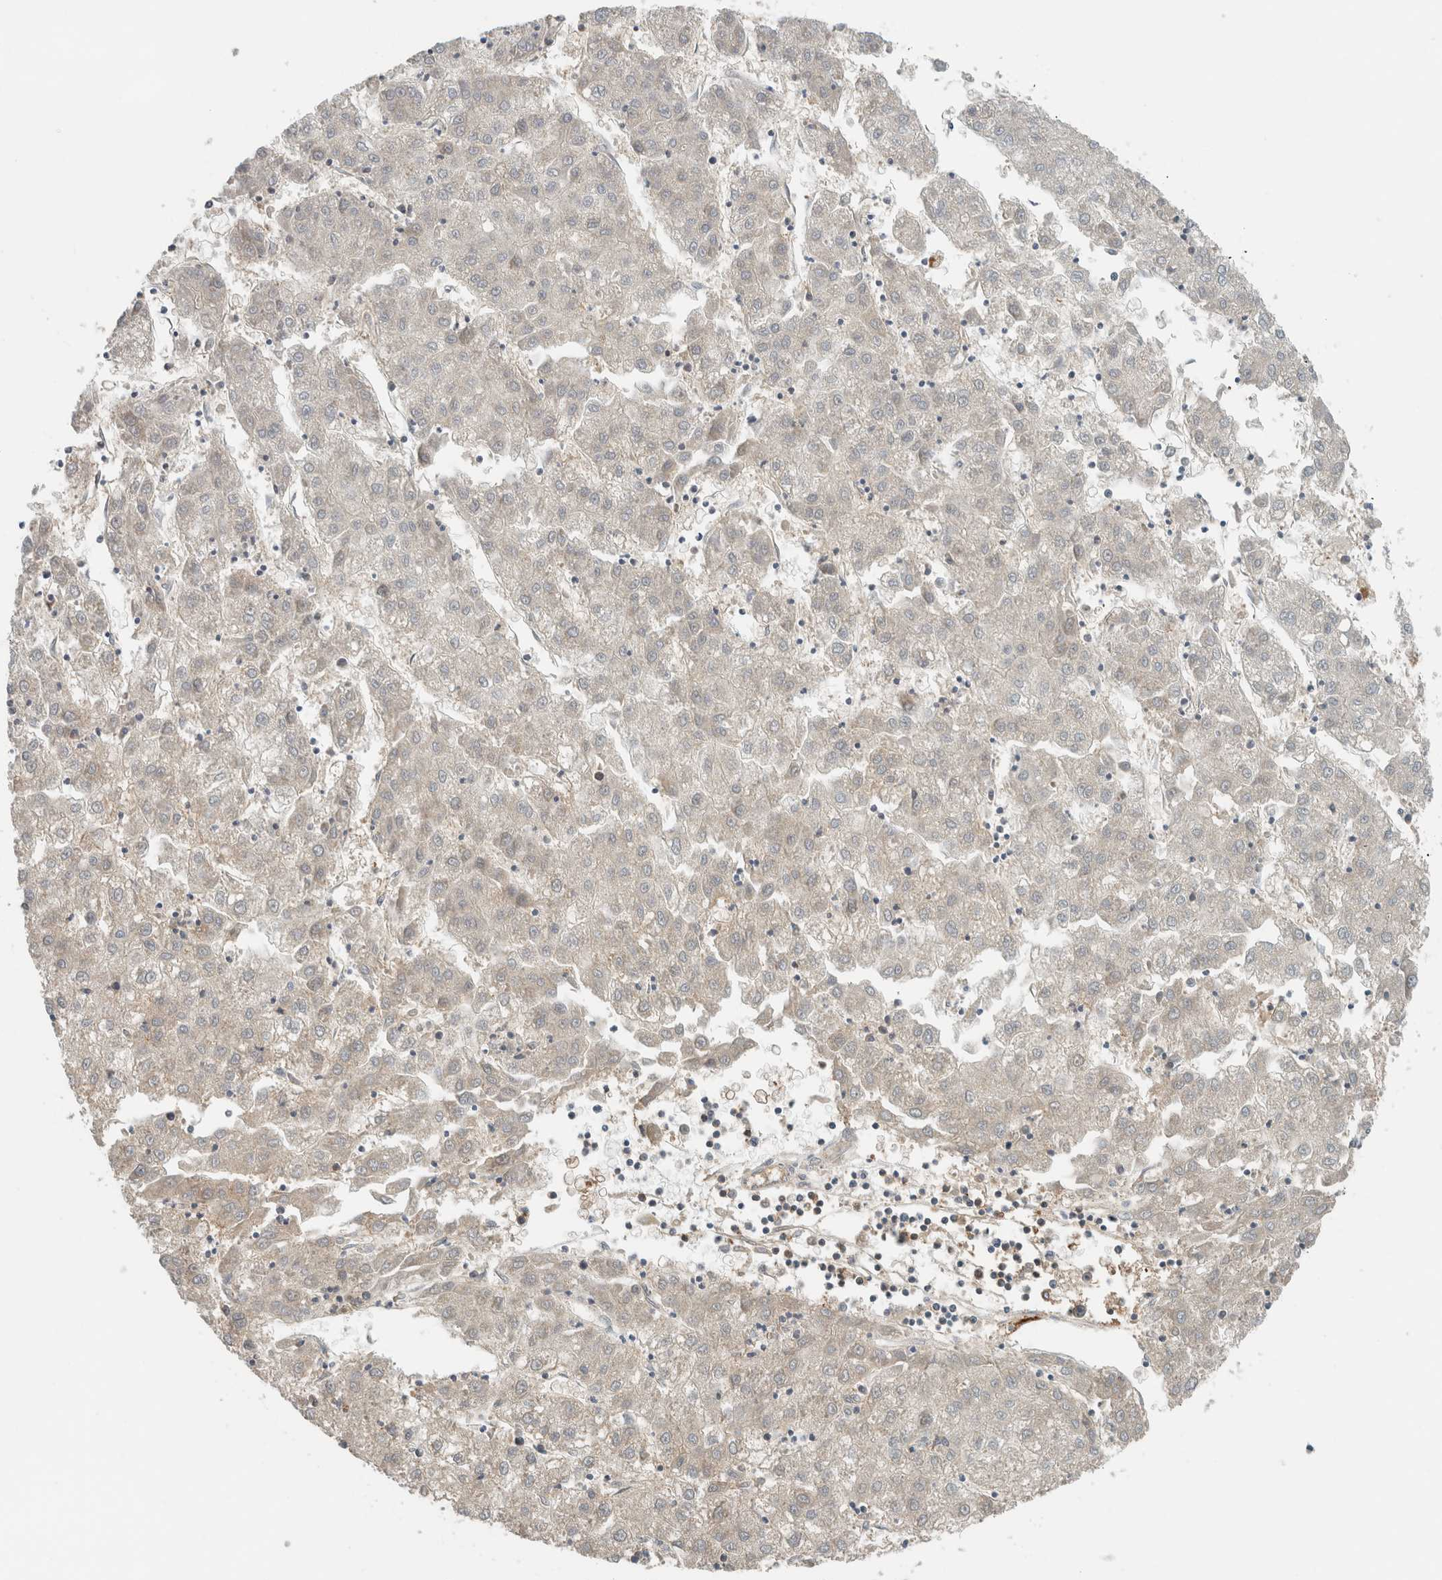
{"staining": {"intensity": "negative", "quantity": "none", "location": "none"}, "tissue": "liver cancer", "cell_type": "Tumor cells", "image_type": "cancer", "snomed": [{"axis": "morphology", "description": "Carcinoma, Hepatocellular, NOS"}, {"axis": "topography", "description": "Liver"}], "caption": "The photomicrograph displays no significant expression in tumor cells of hepatocellular carcinoma (liver).", "gene": "PFDN4", "patient": {"sex": "male", "age": 72}}